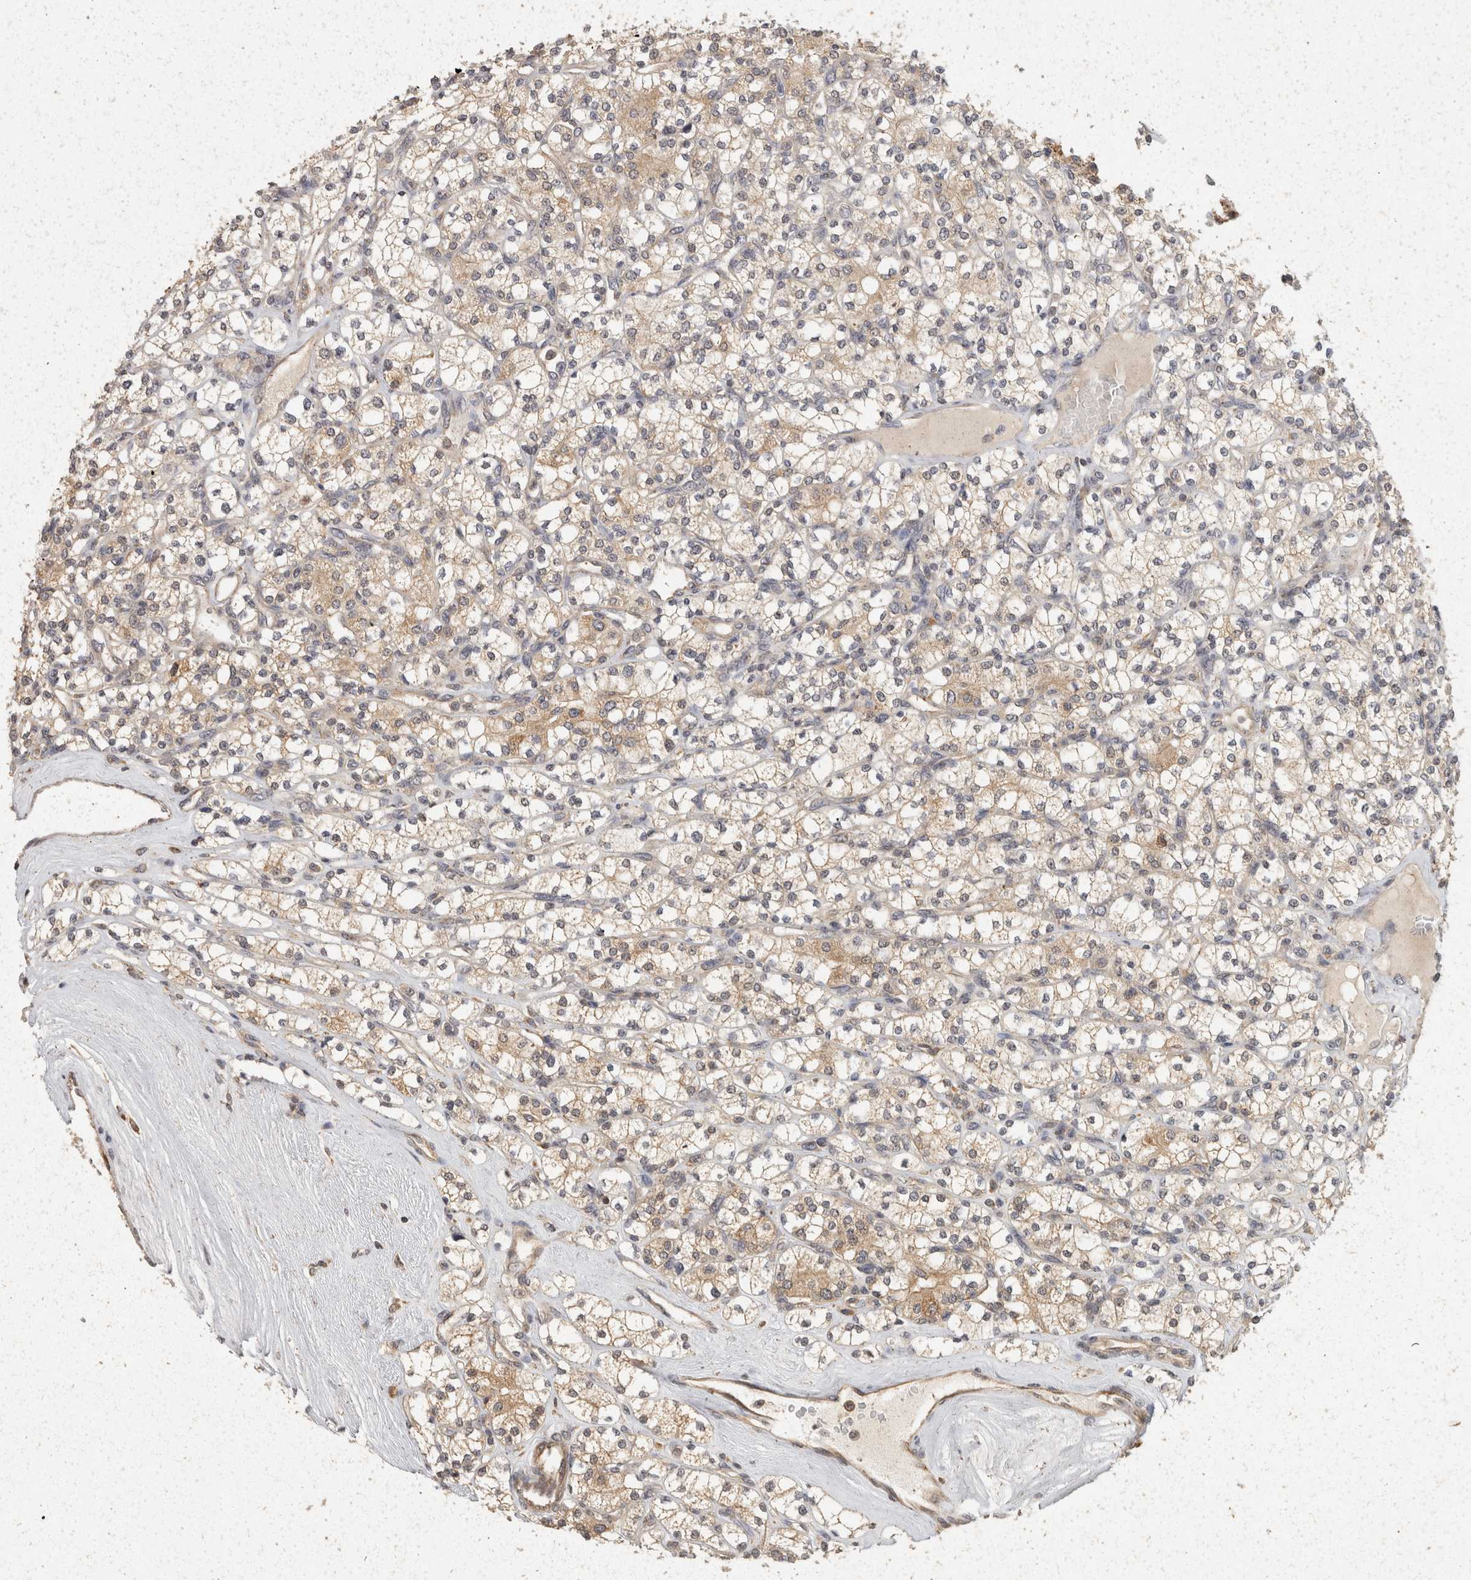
{"staining": {"intensity": "weak", "quantity": ">75%", "location": "cytoplasmic/membranous"}, "tissue": "renal cancer", "cell_type": "Tumor cells", "image_type": "cancer", "snomed": [{"axis": "morphology", "description": "Adenocarcinoma, NOS"}, {"axis": "topography", "description": "Kidney"}], "caption": "A brown stain labels weak cytoplasmic/membranous positivity of a protein in renal cancer (adenocarcinoma) tumor cells. (DAB (3,3'-diaminobenzidine) = brown stain, brightfield microscopy at high magnification).", "gene": "ACAT2", "patient": {"sex": "male", "age": 77}}